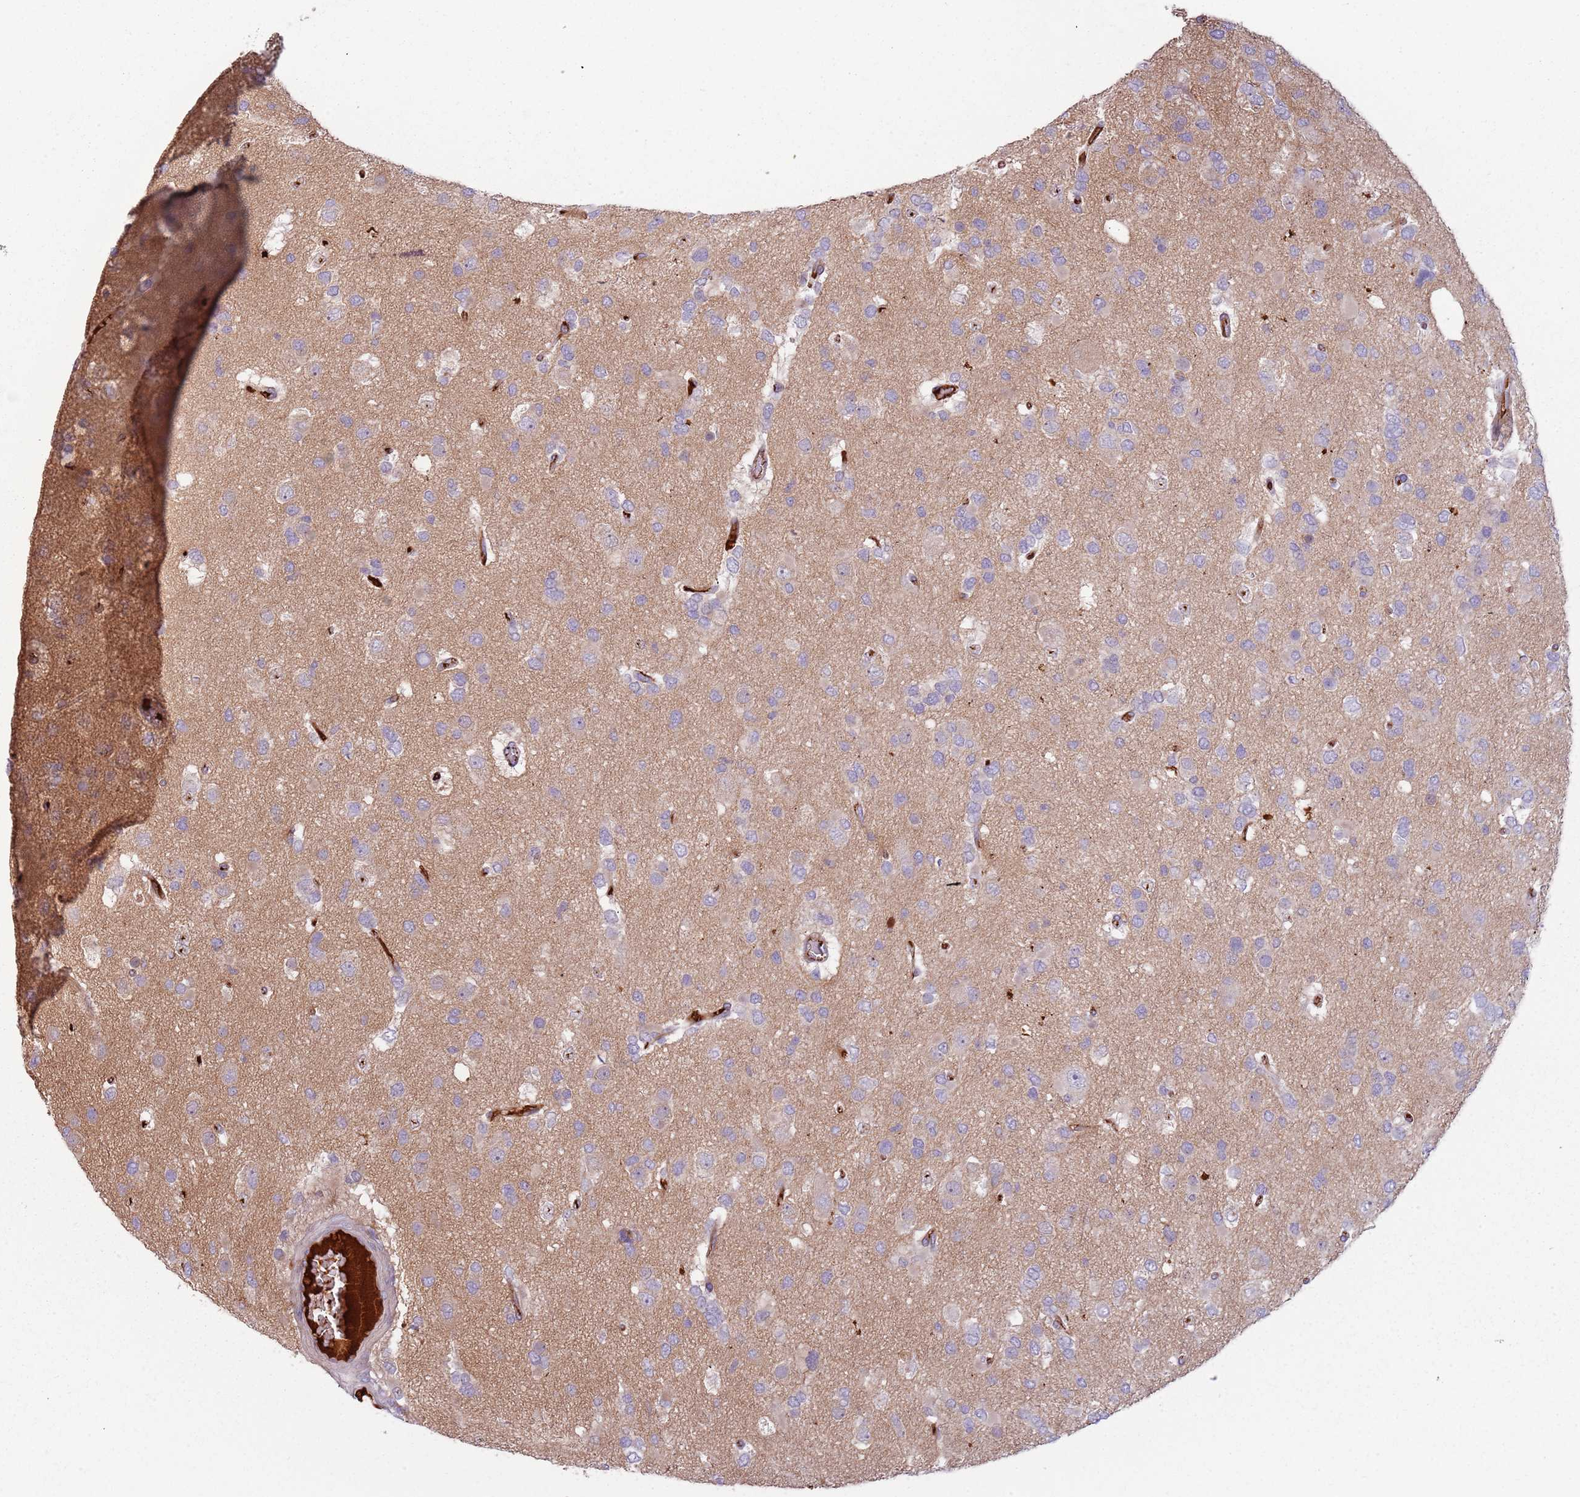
{"staining": {"intensity": "negative", "quantity": "none", "location": "none"}, "tissue": "glioma", "cell_type": "Tumor cells", "image_type": "cancer", "snomed": [{"axis": "morphology", "description": "Glioma, malignant, High grade"}, {"axis": "topography", "description": "Brain"}], "caption": "There is no significant staining in tumor cells of glioma. Brightfield microscopy of immunohistochemistry stained with DAB (3,3'-diaminobenzidine) (brown) and hematoxylin (blue), captured at high magnification.", "gene": "NADK", "patient": {"sex": "male", "age": 53}}